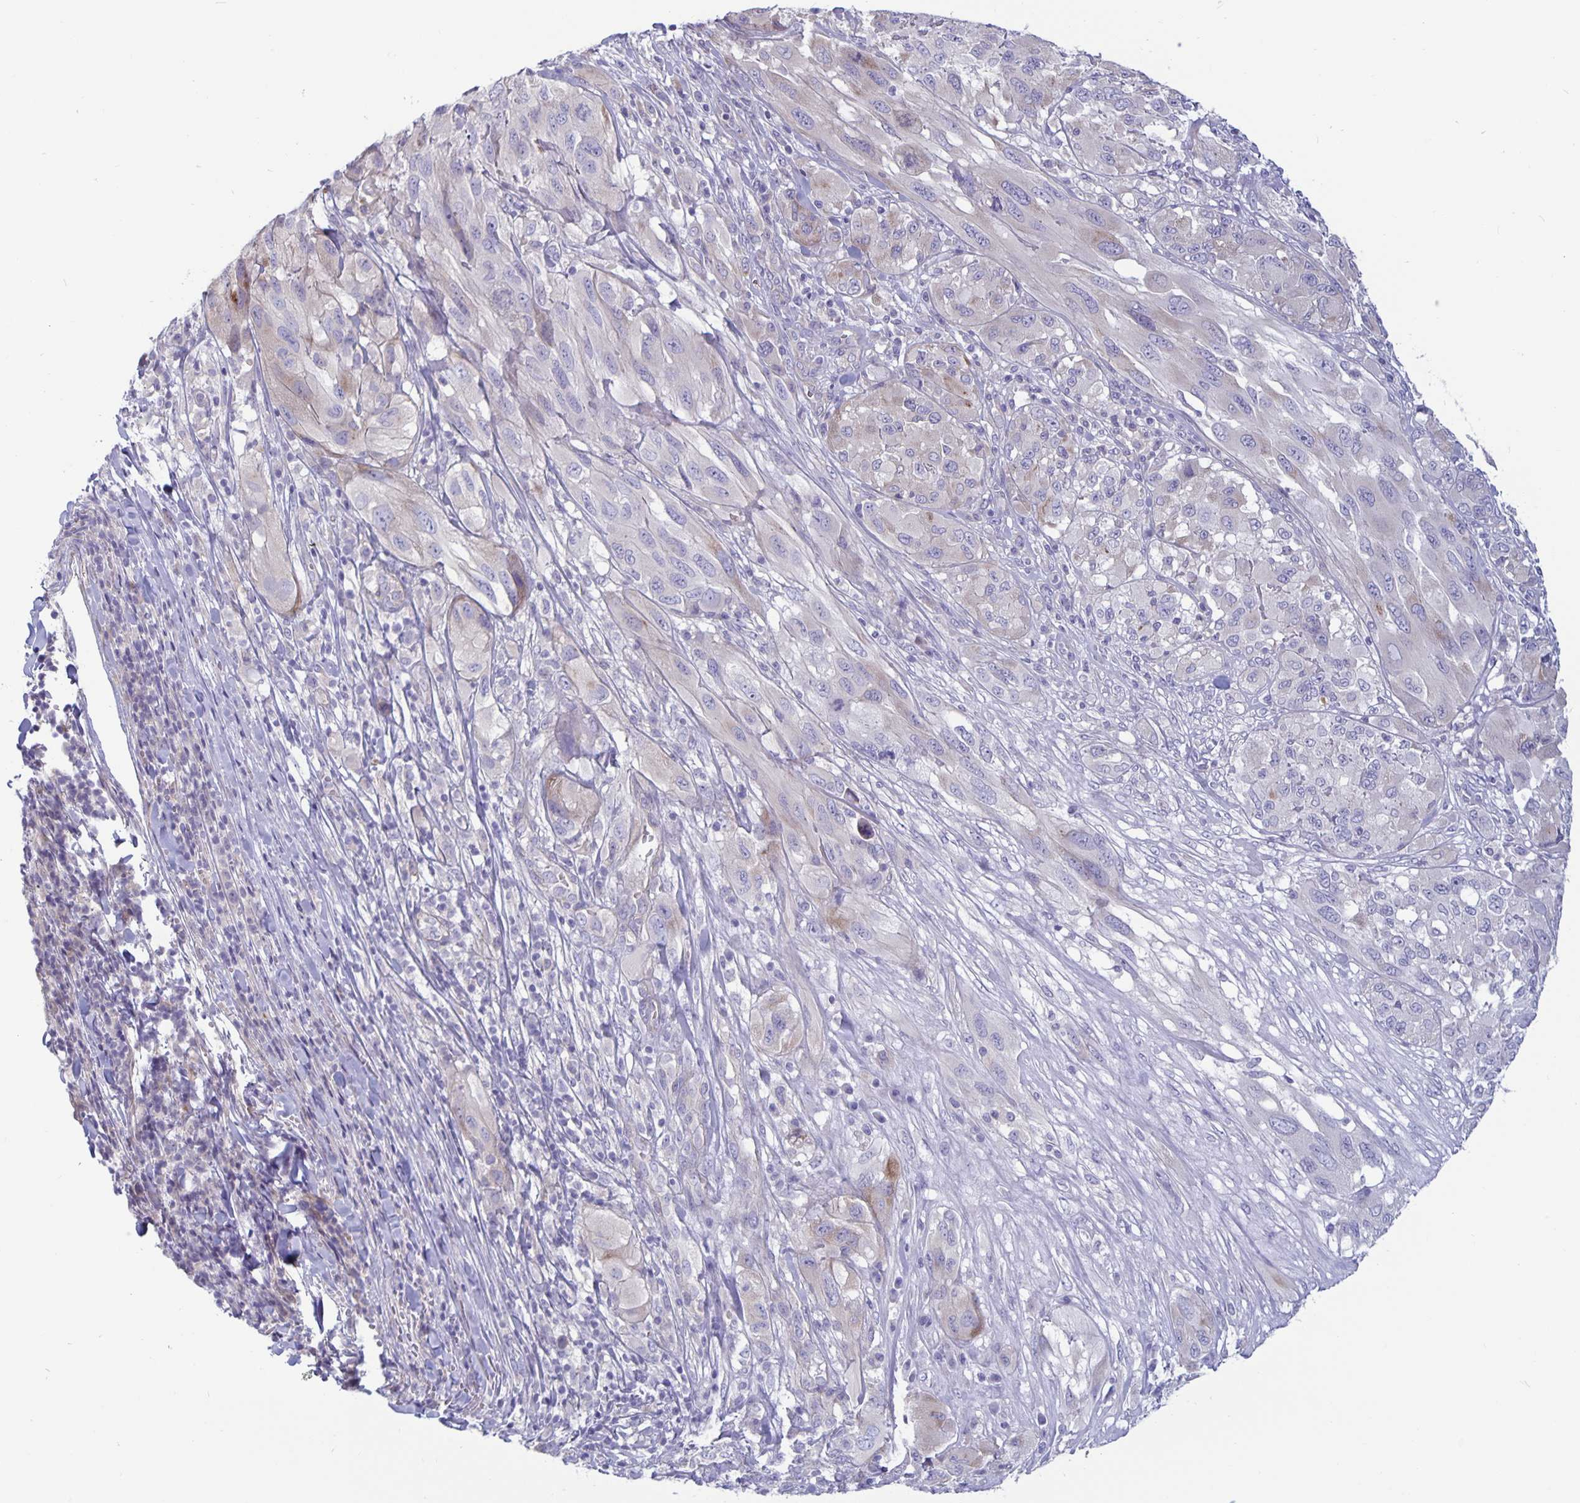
{"staining": {"intensity": "negative", "quantity": "none", "location": "none"}, "tissue": "melanoma", "cell_type": "Tumor cells", "image_type": "cancer", "snomed": [{"axis": "morphology", "description": "Malignant melanoma, NOS"}, {"axis": "topography", "description": "Skin"}], "caption": "Immunohistochemistry image of human melanoma stained for a protein (brown), which demonstrates no expression in tumor cells.", "gene": "PLCB3", "patient": {"sex": "female", "age": 91}}